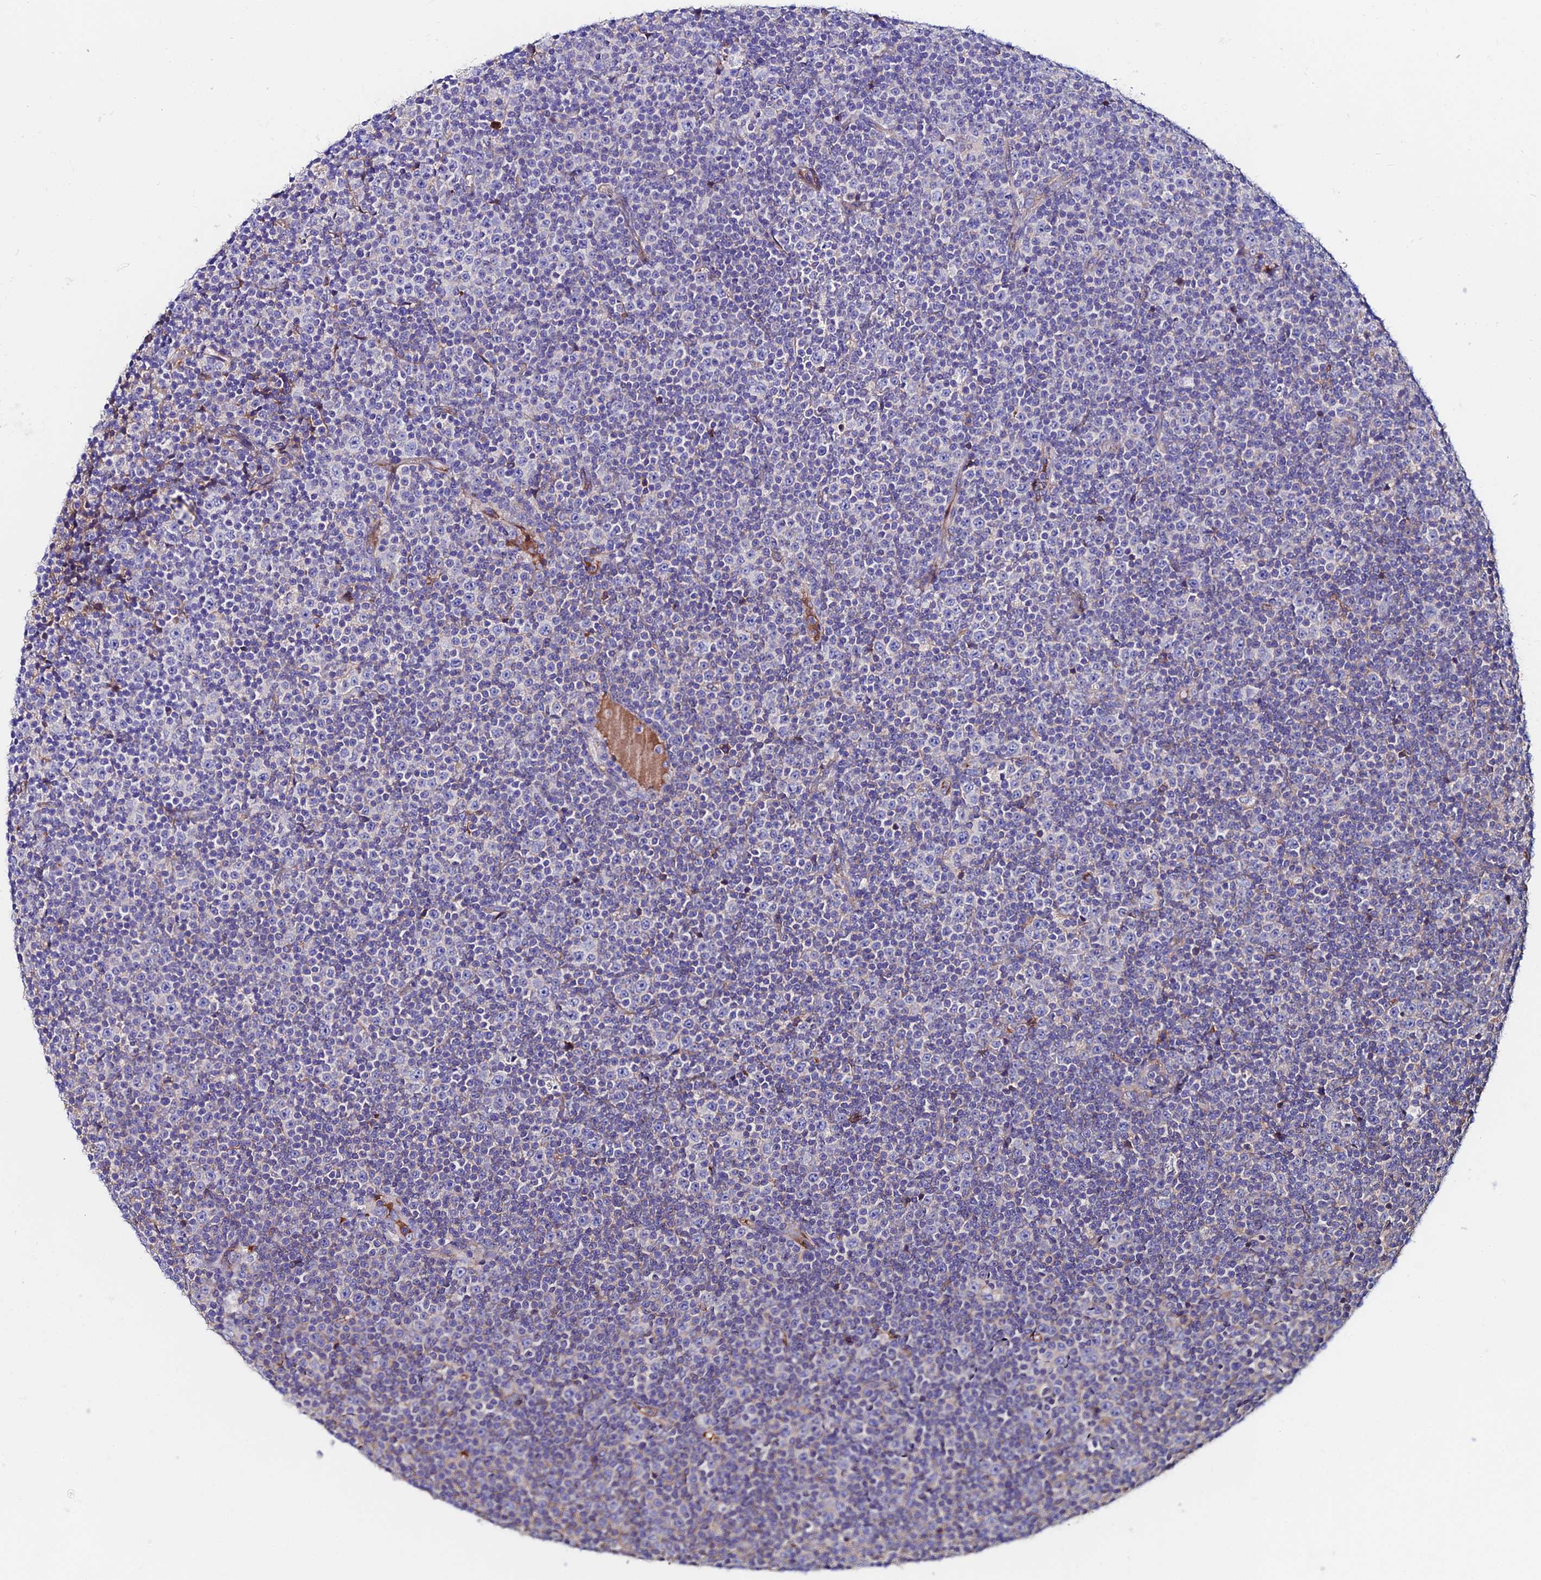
{"staining": {"intensity": "negative", "quantity": "none", "location": "none"}, "tissue": "lymphoma", "cell_type": "Tumor cells", "image_type": "cancer", "snomed": [{"axis": "morphology", "description": "Malignant lymphoma, non-Hodgkin's type, Low grade"}, {"axis": "topography", "description": "Lymph node"}], "caption": "Tumor cells are negative for protein expression in human lymphoma. (Immunohistochemistry, brightfield microscopy, high magnification).", "gene": "SLC25A16", "patient": {"sex": "female", "age": 67}}